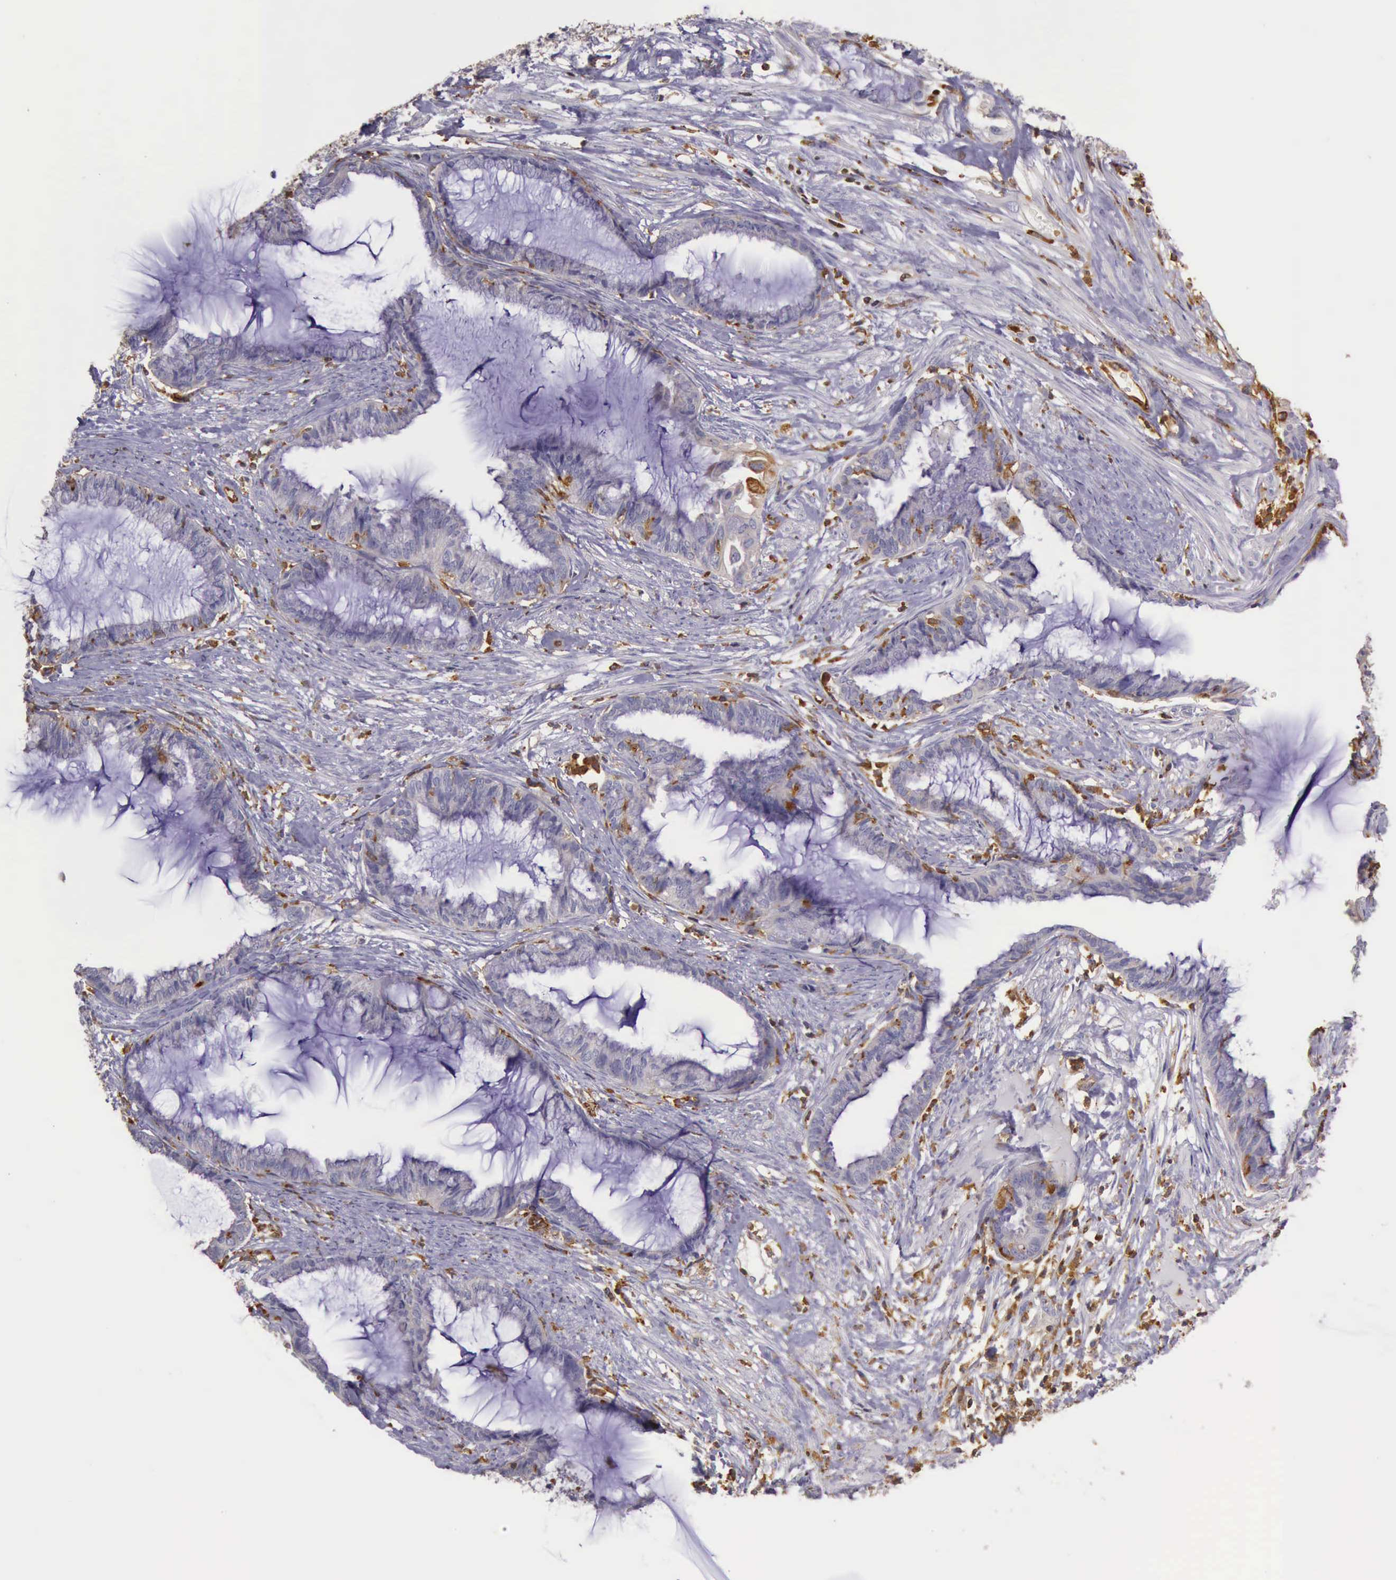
{"staining": {"intensity": "negative", "quantity": "none", "location": "none"}, "tissue": "endometrial cancer", "cell_type": "Tumor cells", "image_type": "cancer", "snomed": [{"axis": "morphology", "description": "Adenocarcinoma, NOS"}, {"axis": "topography", "description": "Endometrium"}], "caption": "Immunohistochemistry (IHC) photomicrograph of neoplastic tissue: human adenocarcinoma (endometrial) stained with DAB (3,3'-diaminobenzidine) displays no significant protein positivity in tumor cells. Nuclei are stained in blue.", "gene": "ARHGAP4", "patient": {"sex": "female", "age": 86}}